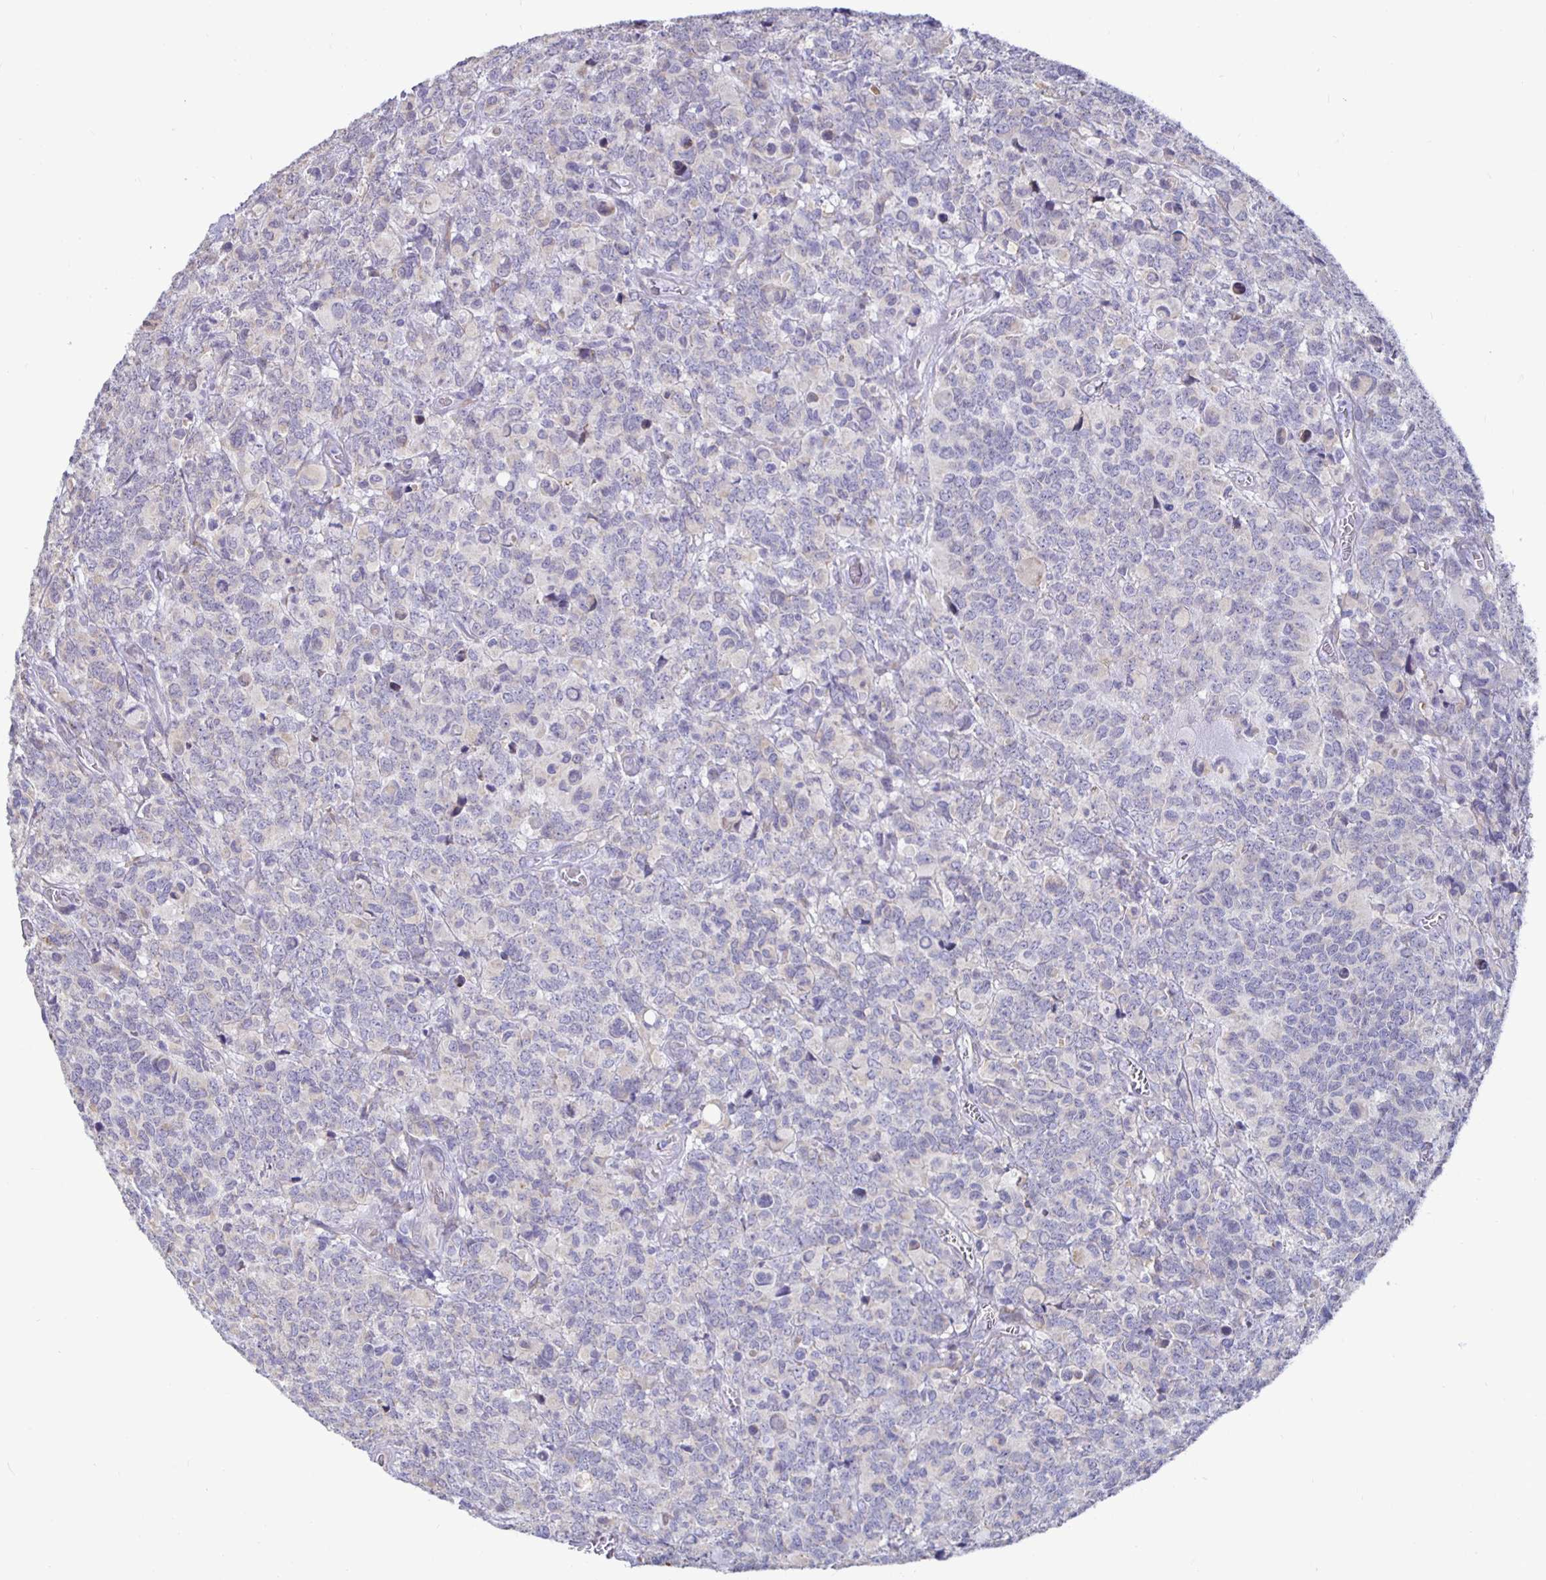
{"staining": {"intensity": "negative", "quantity": "none", "location": "none"}, "tissue": "glioma", "cell_type": "Tumor cells", "image_type": "cancer", "snomed": [{"axis": "morphology", "description": "Glioma, malignant, High grade"}, {"axis": "topography", "description": "Brain"}], "caption": "Immunohistochemical staining of malignant glioma (high-grade) shows no significant staining in tumor cells.", "gene": "DNAI2", "patient": {"sex": "male", "age": 39}}